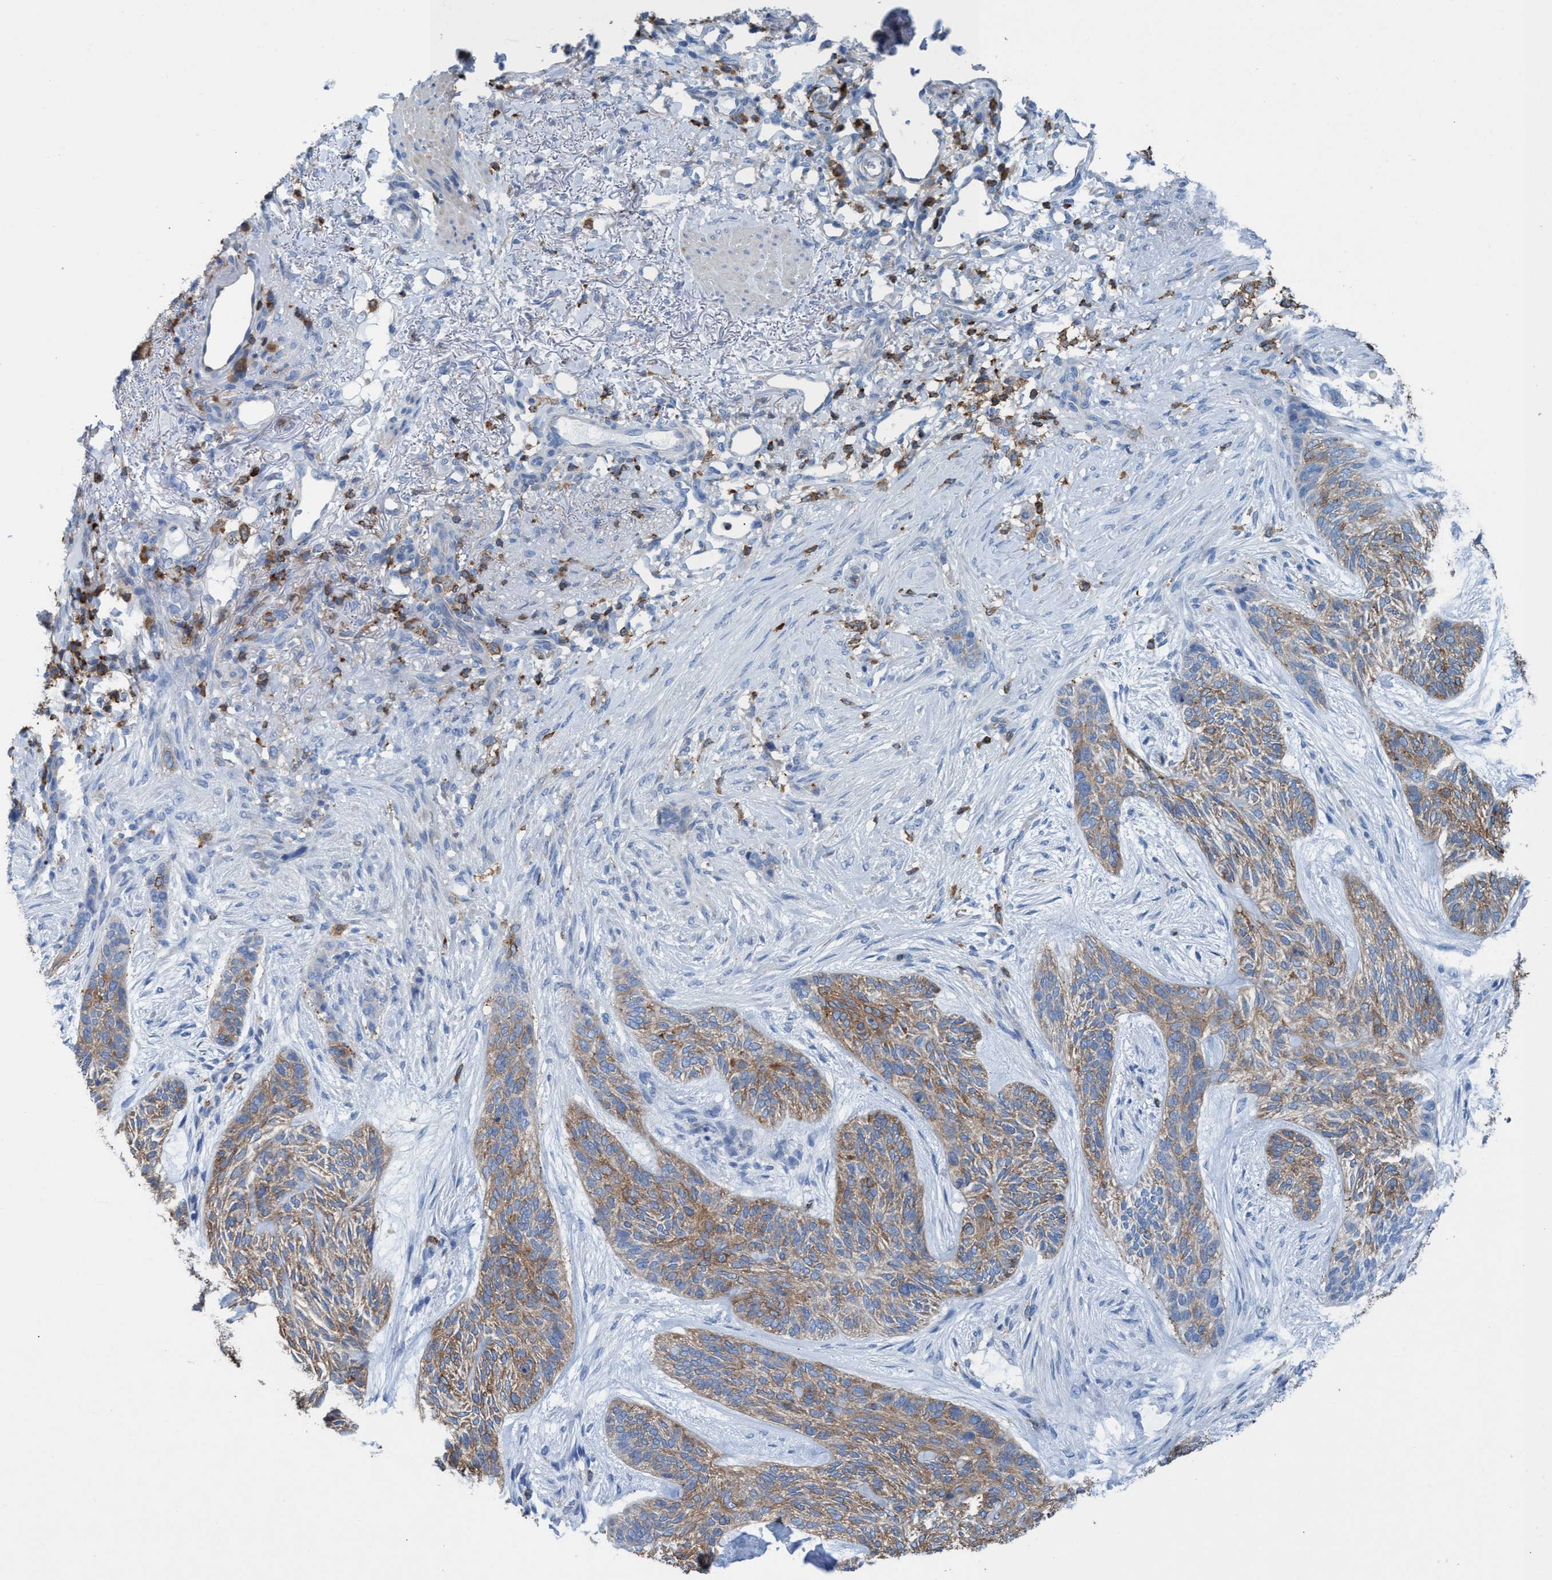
{"staining": {"intensity": "strong", "quantity": "25%-75%", "location": "cytoplasmic/membranous"}, "tissue": "skin cancer", "cell_type": "Tumor cells", "image_type": "cancer", "snomed": [{"axis": "morphology", "description": "Basal cell carcinoma"}, {"axis": "topography", "description": "Skin"}], "caption": "Immunohistochemistry (IHC) of human skin cancer shows high levels of strong cytoplasmic/membranous staining in about 25%-75% of tumor cells.", "gene": "EZR", "patient": {"sex": "male", "age": 55}}